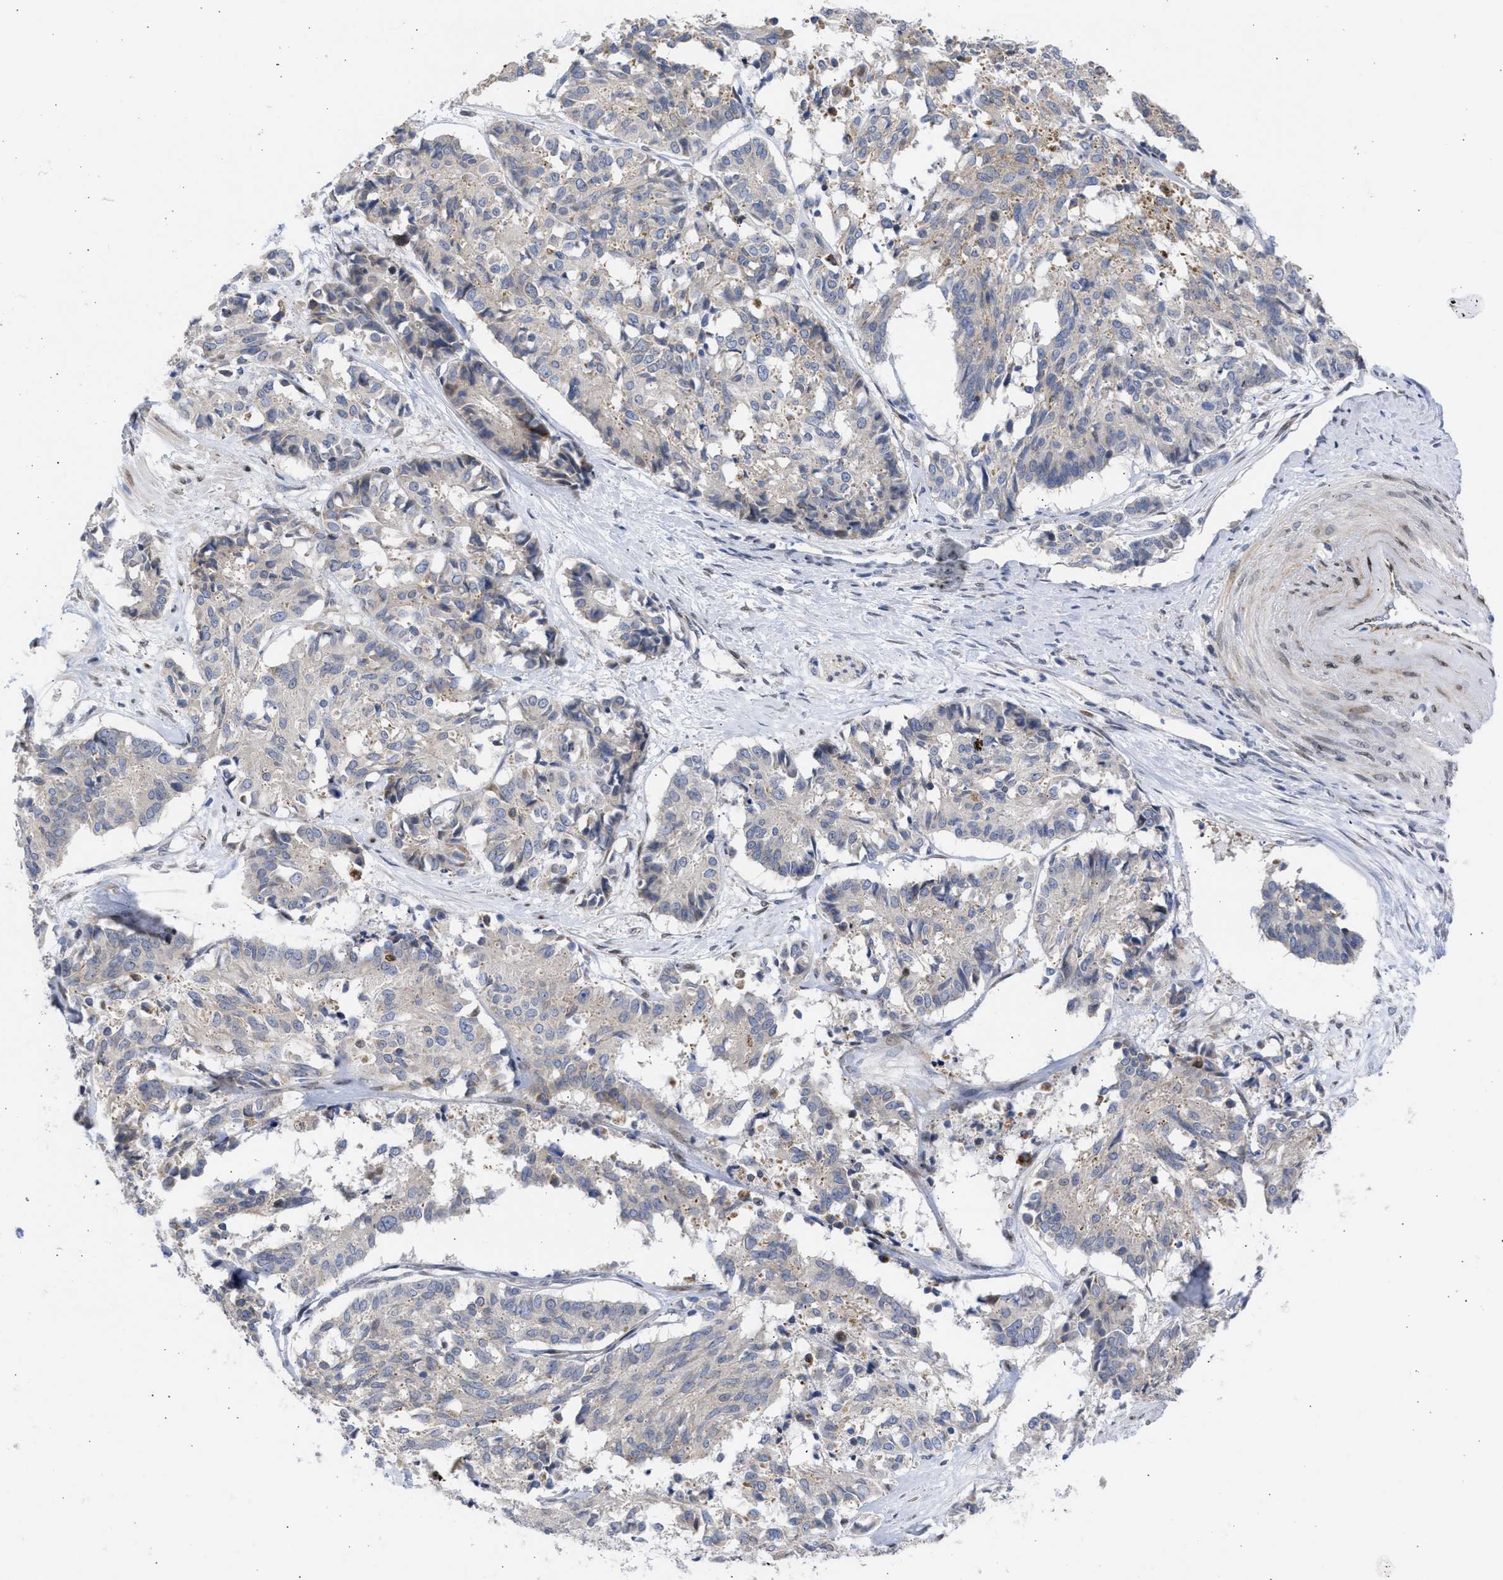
{"staining": {"intensity": "negative", "quantity": "none", "location": "none"}, "tissue": "cervical cancer", "cell_type": "Tumor cells", "image_type": "cancer", "snomed": [{"axis": "morphology", "description": "Squamous cell carcinoma, NOS"}, {"axis": "topography", "description": "Cervix"}], "caption": "IHC photomicrograph of human squamous cell carcinoma (cervical) stained for a protein (brown), which shows no expression in tumor cells. (DAB IHC visualized using brightfield microscopy, high magnification).", "gene": "NUP35", "patient": {"sex": "female", "age": 35}}